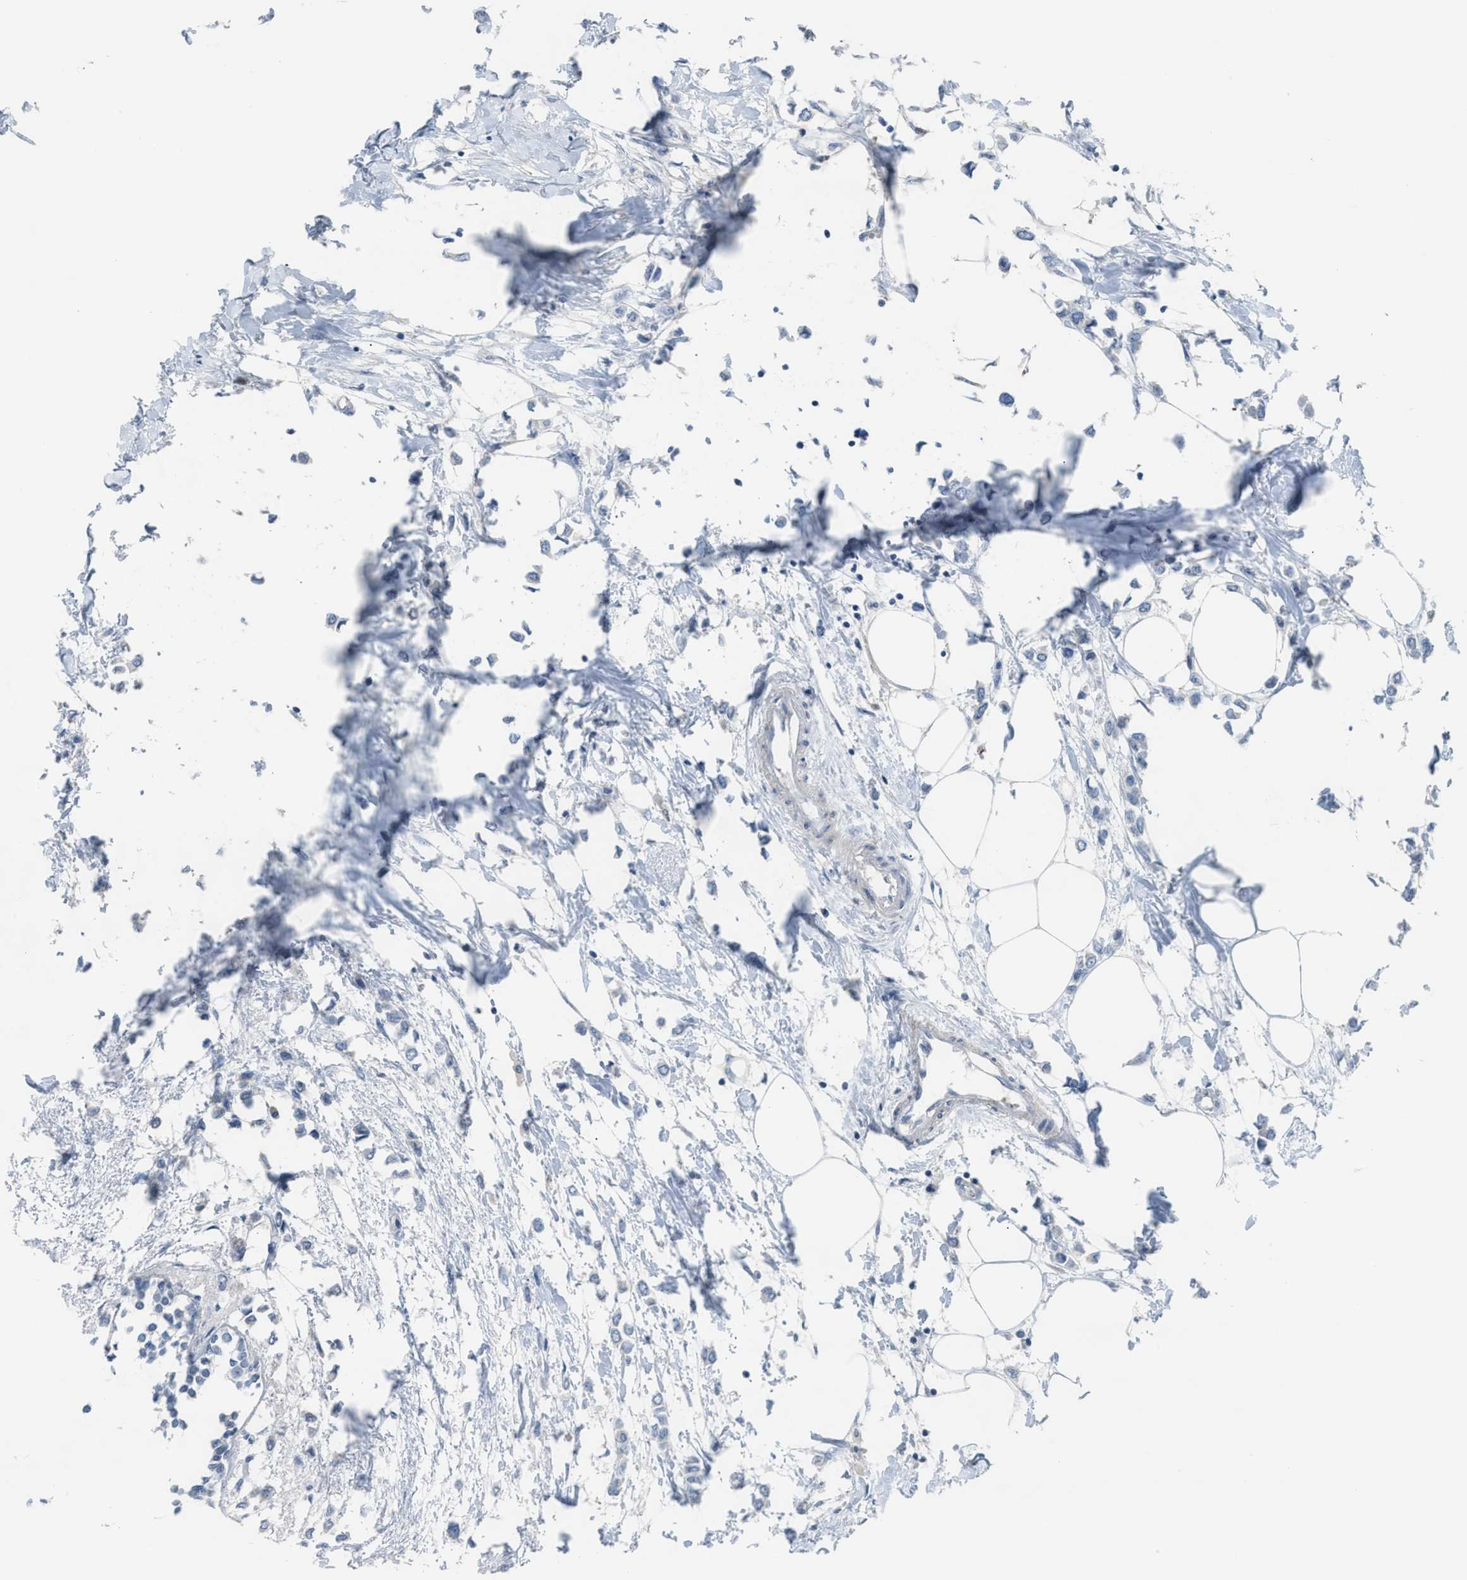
{"staining": {"intensity": "negative", "quantity": "none", "location": "none"}, "tissue": "breast cancer", "cell_type": "Tumor cells", "image_type": "cancer", "snomed": [{"axis": "morphology", "description": "Lobular carcinoma"}, {"axis": "topography", "description": "Breast"}], "caption": "Tumor cells are negative for brown protein staining in breast cancer.", "gene": "ASPA", "patient": {"sex": "female", "age": 51}}